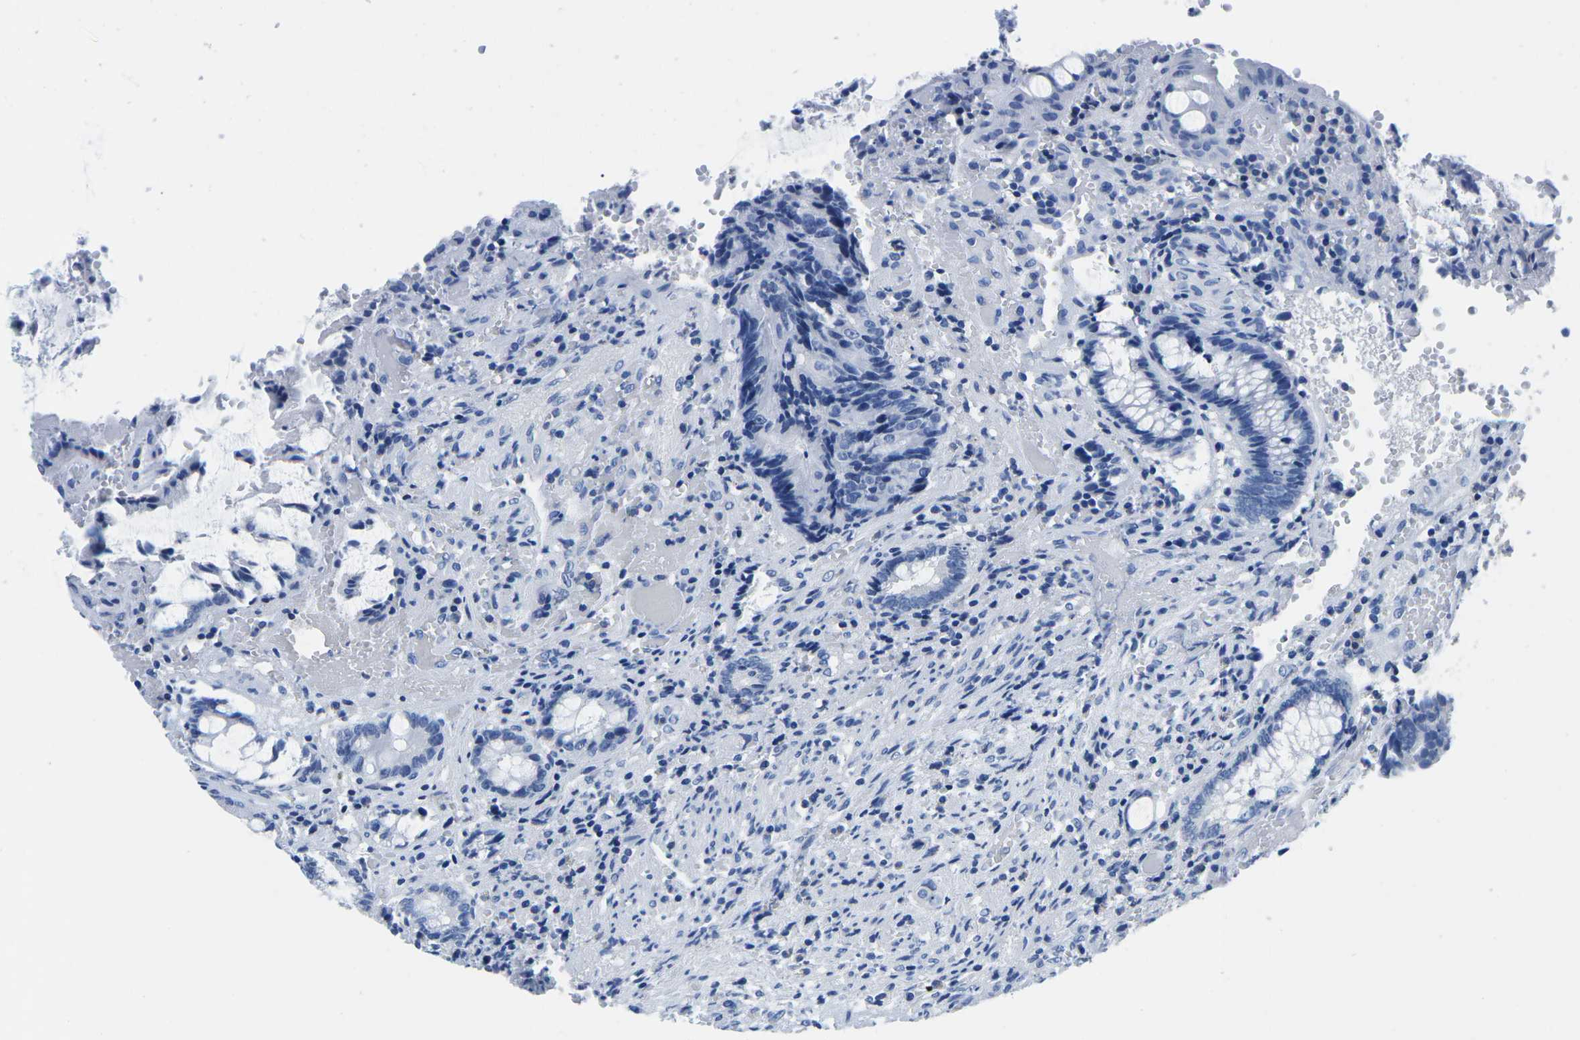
{"staining": {"intensity": "negative", "quantity": "none", "location": "none"}, "tissue": "colorectal cancer", "cell_type": "Tumor cells", "image_type": "cancer", "snomed": [{"axis": "morphology", "description": "Adenocarcinoma, NOS"}, {"axis": "topography", "description": "Colon"}], "caption": "Tumor cells are negative for brown protein staining in colorectal cancer (adenocarcinoma).", "gene": "CYP1A2", "patient": {"sex": "female", "age": 57}}